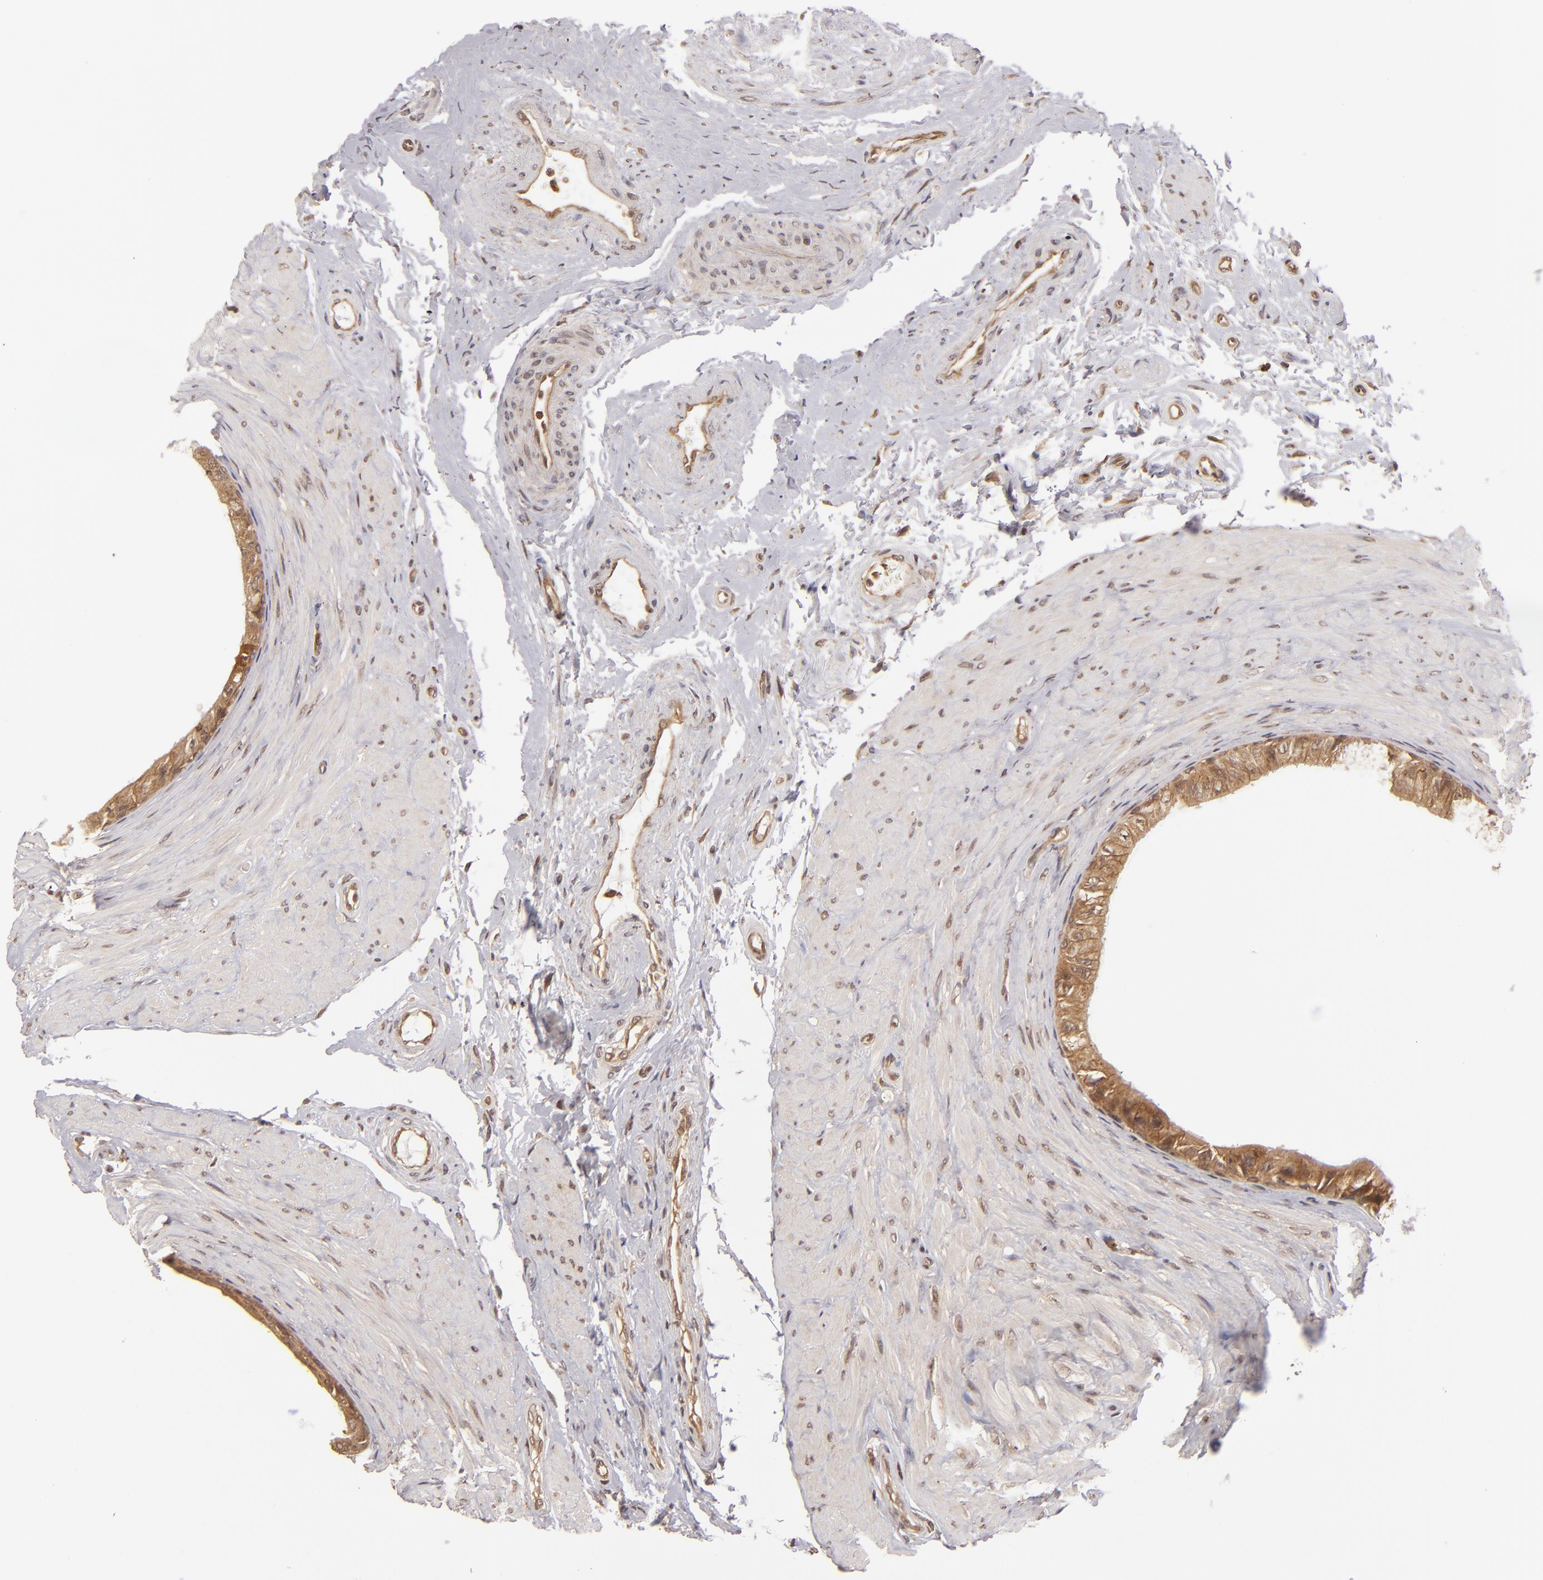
{"staining": {"intensity": "moderate", "quantity": "25%-75%", "location": "cytoplasmic/membranous"}, "tissue": "epididymis", "cell_type": "Glandular cells", "image_type": "normal", "snomed": [{"axis": "morphology", "description": "Normal tissue, NOS"}, {"axis": "topography", "description": "Epididymis"}], "caption": "A high-resolution histopathology image shows immunohistochemistry staining of unremarkable epididymis, which exhibits moderate cytoplasmic/membranous expression in about 25%-75% of glandular cells.", "gene": "MAPK3", "patient": {"sex": "male", "age": 68}}